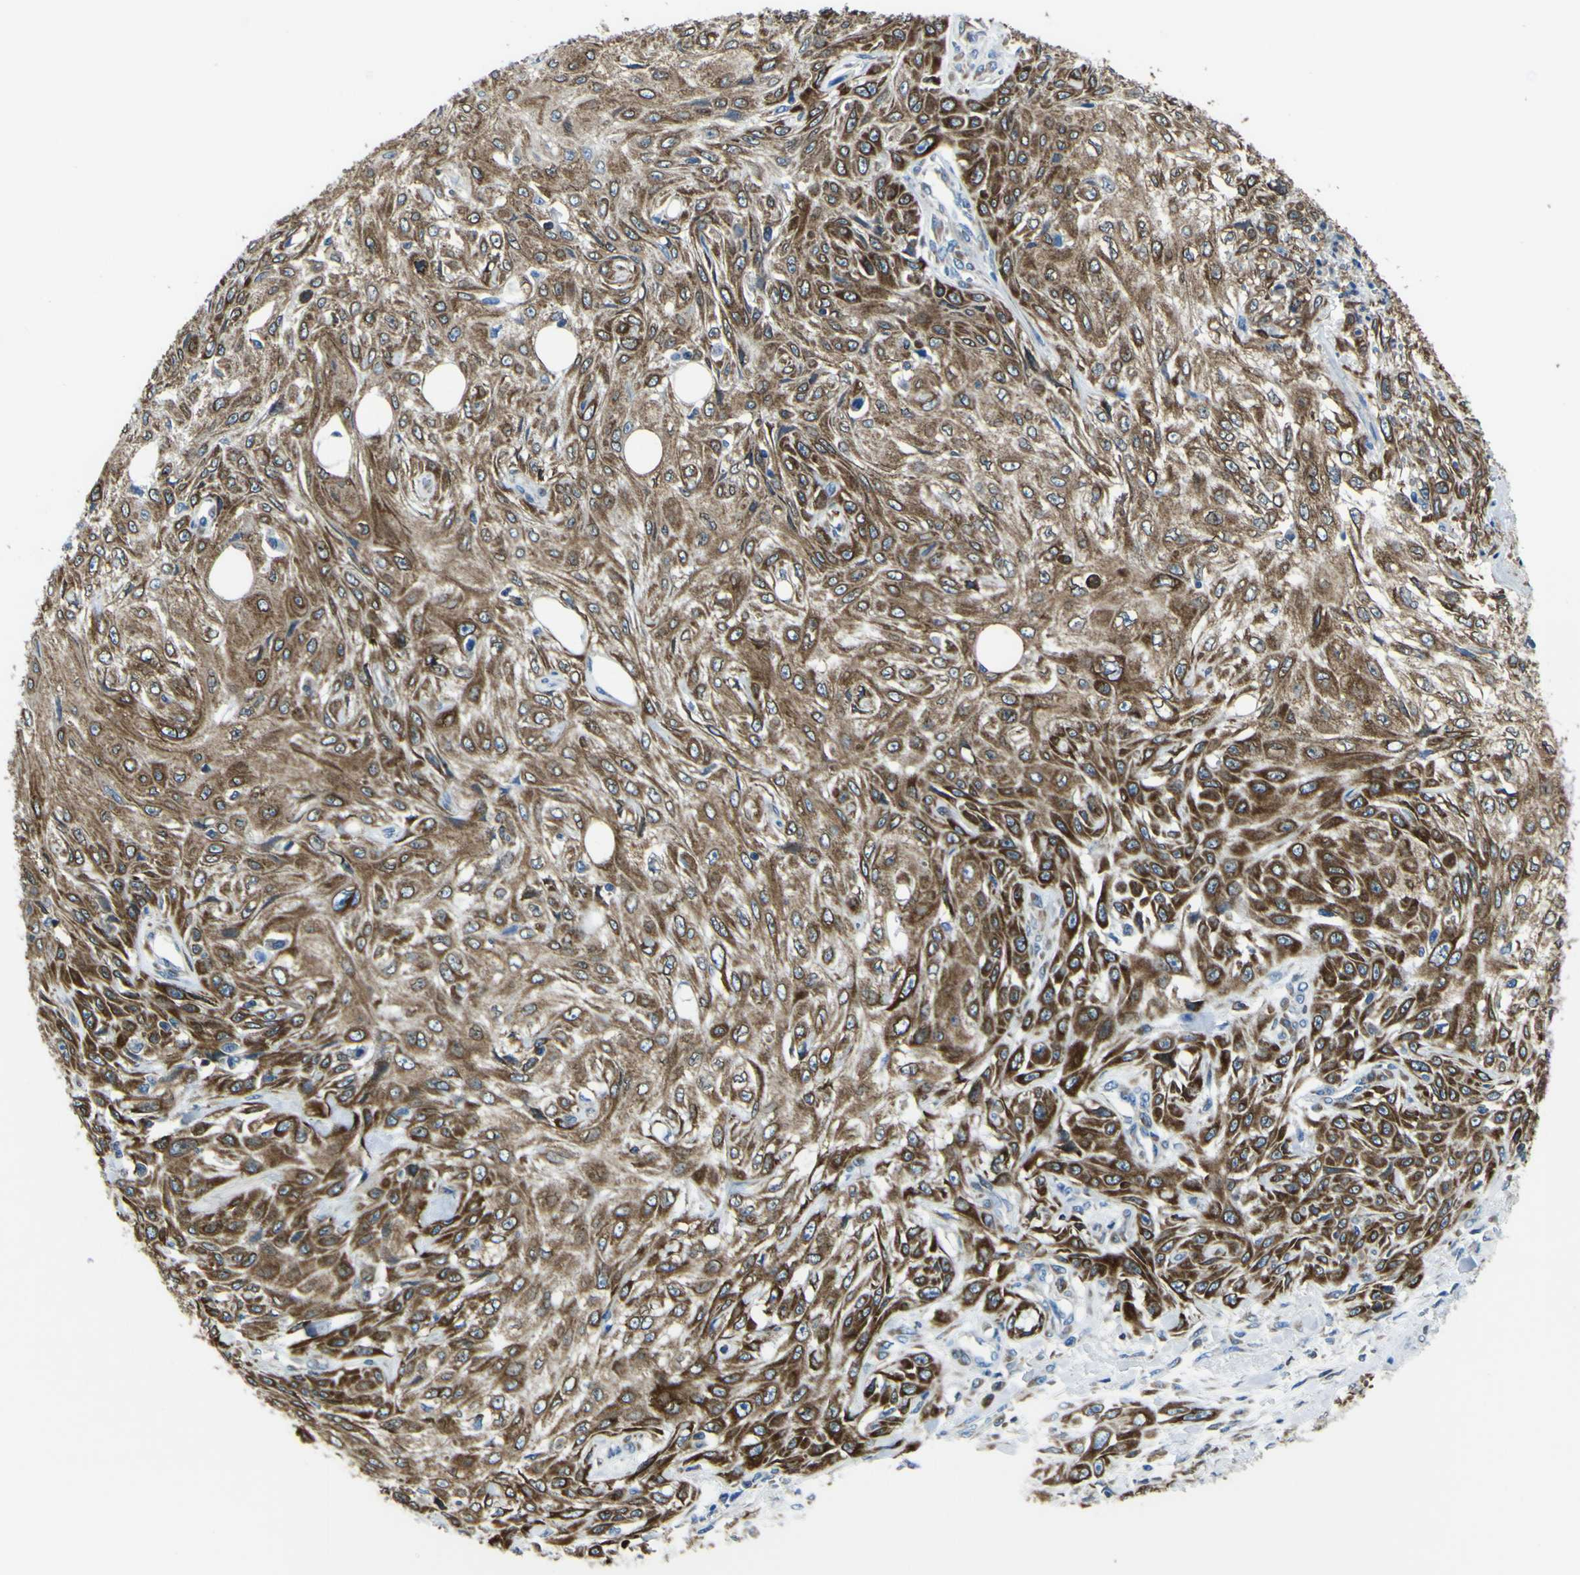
{"staining": {"intensity": "strong", "quantity": ">75%", "location": "cytoplasmic/membranous"}, "tissue": "skin cancer", "cell_type": "Tumor cells", "image_type": "cancer", "snomed": [{"axis": "morphology", "description": "Squamous cell carcinoma, NOS"}, {"axis": "topography", "description": "Skin"}], "caption": "Skin squamous cell carcinoma stained with DAB IHC exhibits high levels of strong cytoplasmic/membranous staining in approximately >75% of tumor cells.", "gene": "STIM1", "patient": {"sex": "male", "age": 75}}